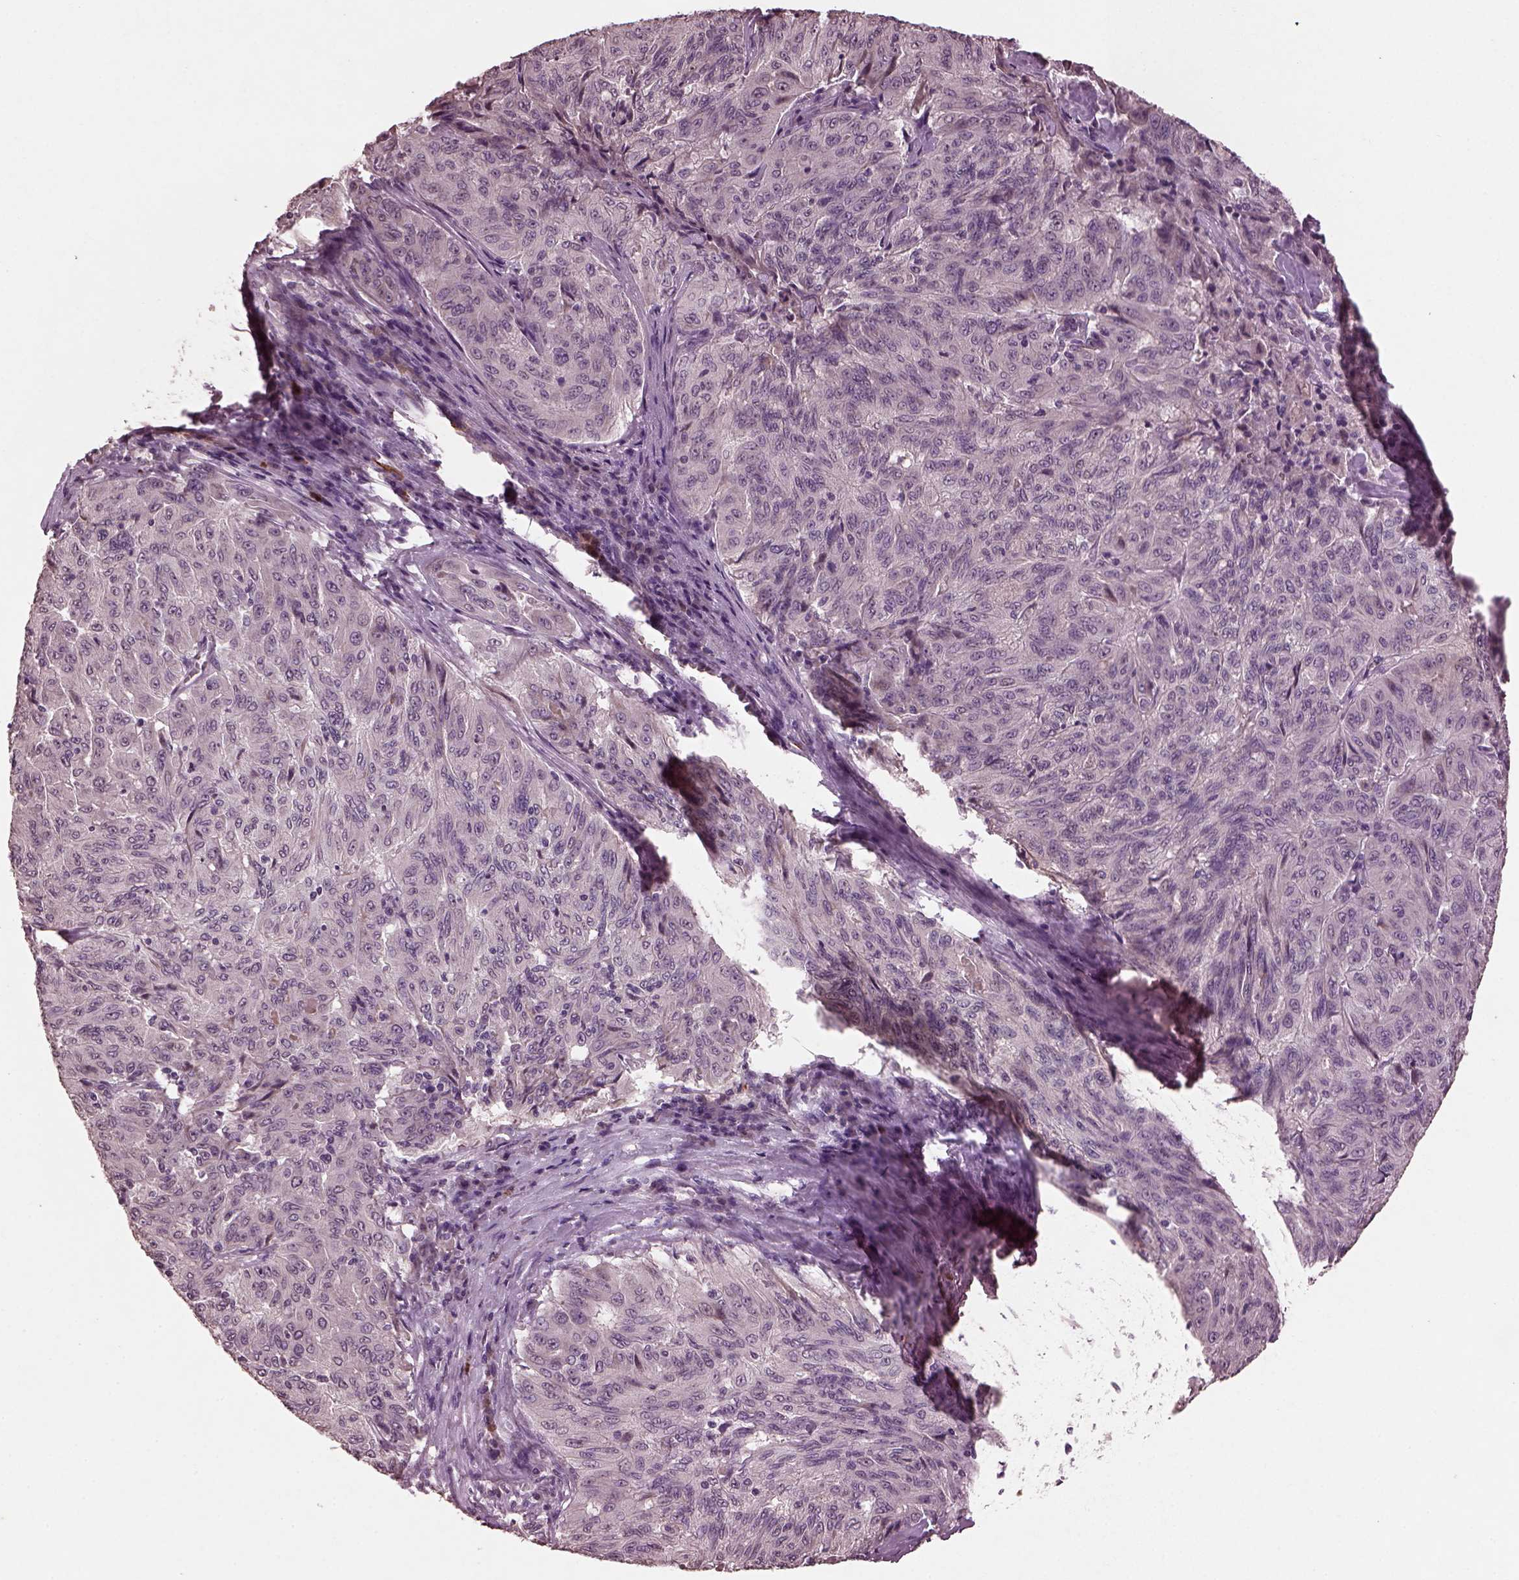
{"staining": {"intensity": "negative", "quantity": "none", "location": "none"}, "tissue": "pancreatic cancer", "cell_type": "Tumor cells", "image_type": "cancer", "snomed": [{"axis": "morphology", "description": "Adenocarcinoma, NOS"}, {"axis": "topography", "description": "Pancreas"}], "caption": "The histopathology image demonstrates no staining of tumor cells in pancreatic cancer.", "gene": "IL18RAP", "patient": {"sex": "male", "age": 63}}